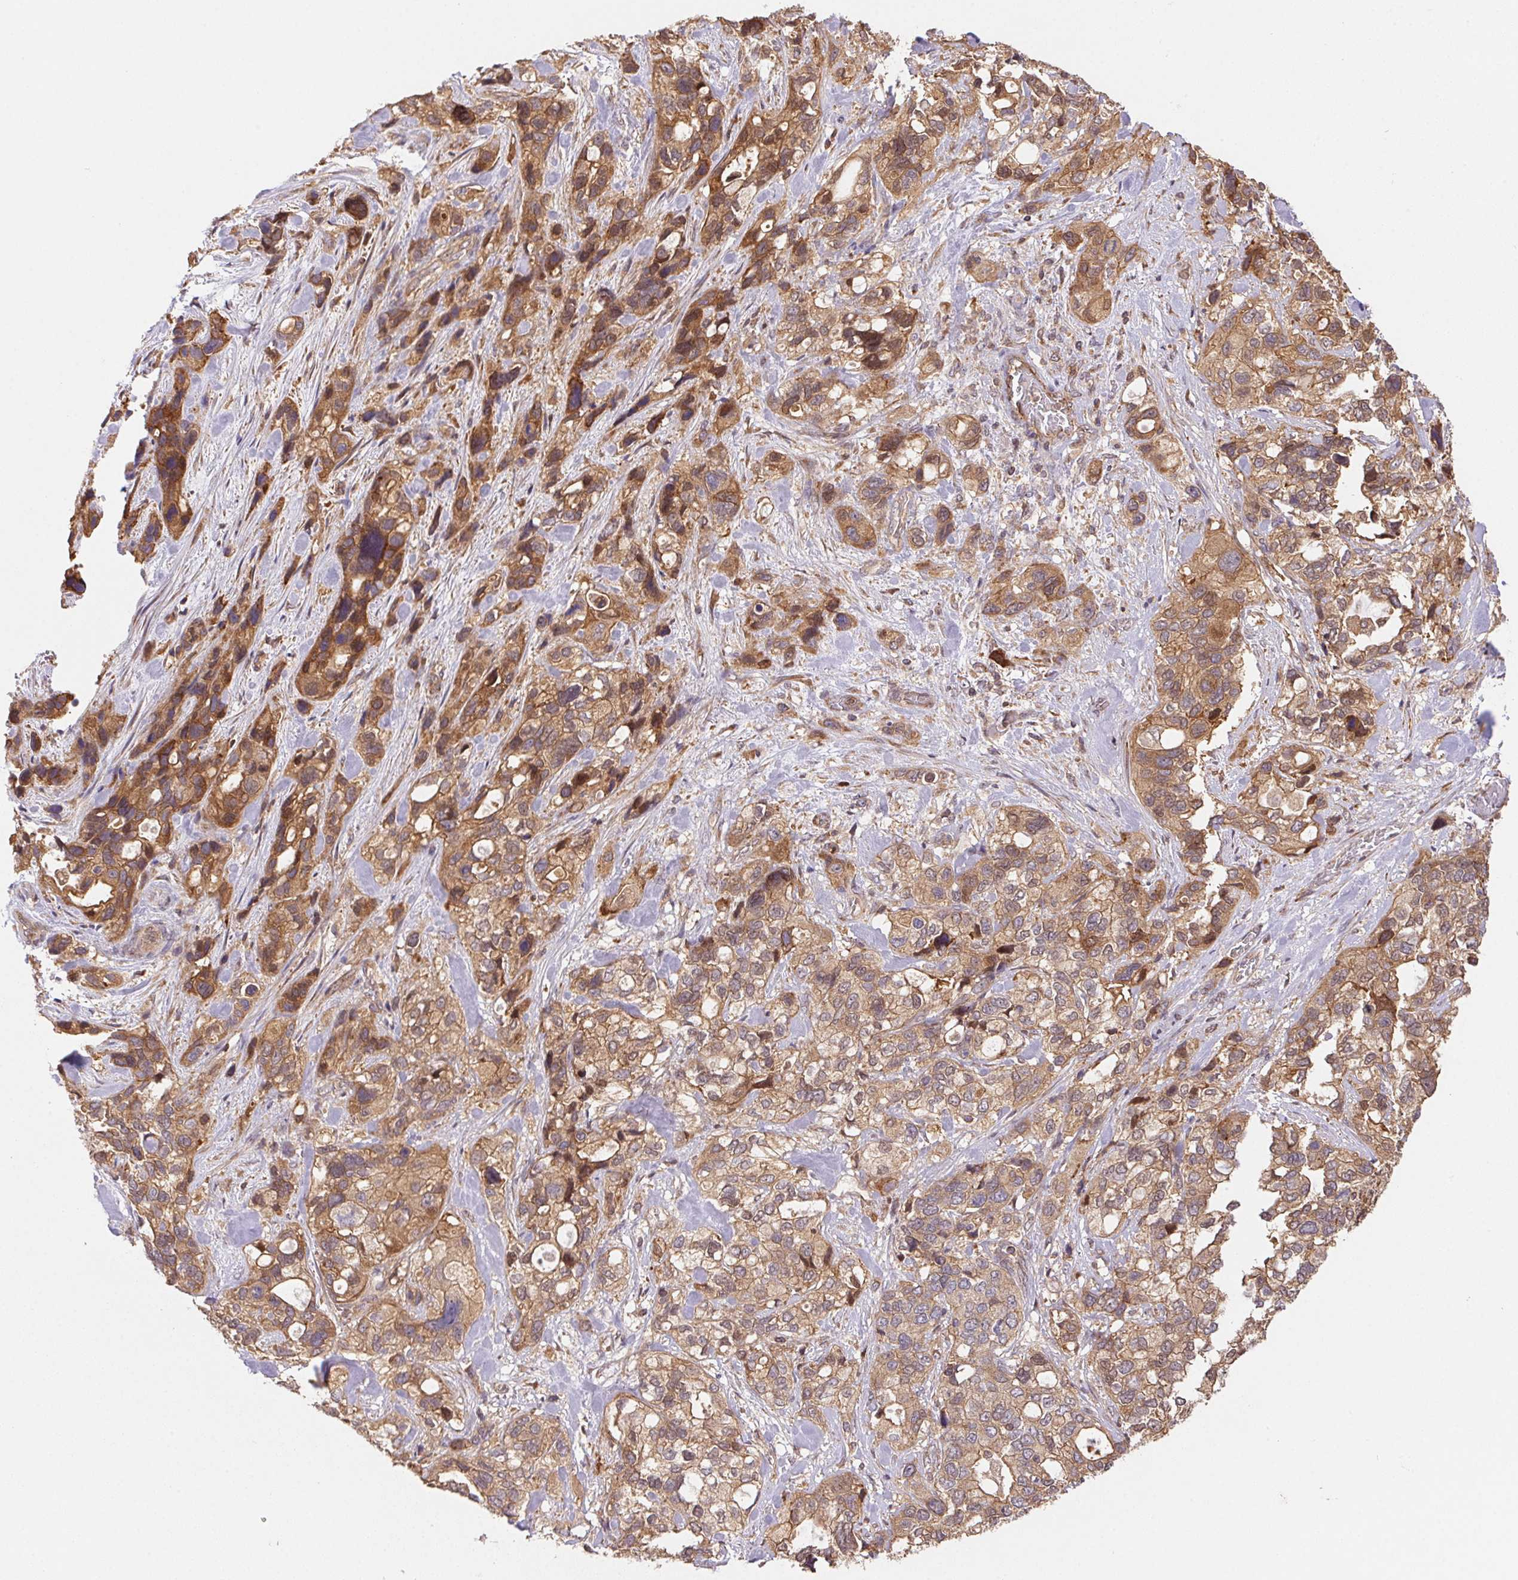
{"staining": {"intensity": "weak", "quantity": ">75%", "location": "cytoplasmic/membranous"}, "tissue": "stomach cancer", "cell_type": "Tumor cells", "image_type": "cancer", "snomed": [{"axis": "morphology", "description": "Adenocarcinoma, NOS"}, {"axis": "topography", "description": "Stomach, upper"}], "caption": "Tumor cells show low levels of weak cytoplasmic/membranous positivity in approximately >75% of cells in human adenocarcinoma (stomach). (Stains: DAB in brown, nuclei in blue, Microscopy: brightfield microscopy at high magnification).", "gene": "MEX3D", "patient": {"sex": "female", "age": 81}}